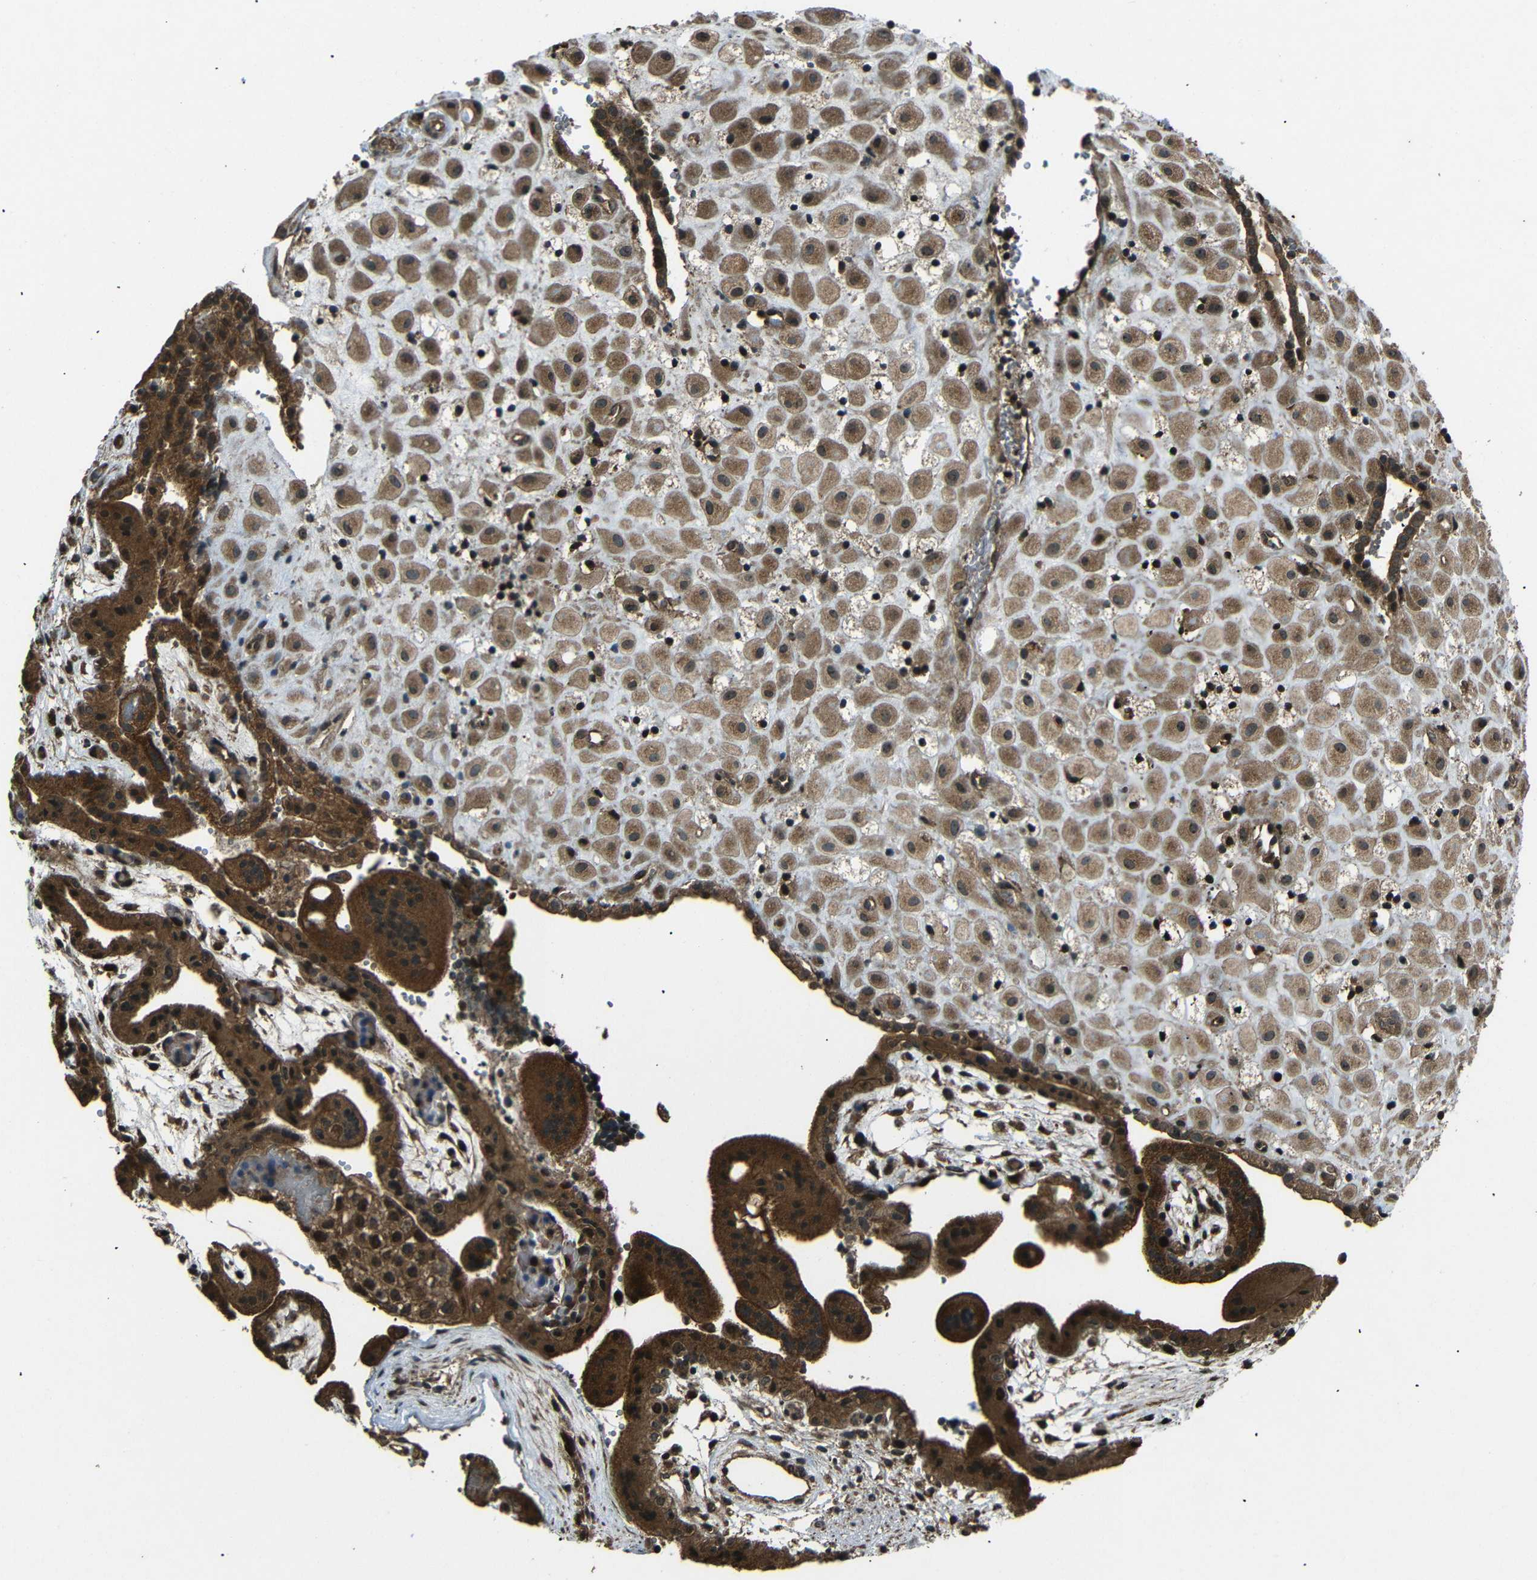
{"staining": {"intensity": "moderate", "quantity": ">75%", "location": "cytoplasmic/membranous"}, "tissue": "placenta", "cell_type": "Decidual cells", "image_type": "normal", "snomed": [{"axis": "morphology", "description": "Normal tissue, NOS"}, {"axis": "topography", "description": "Placenta"}], "caption": "Immunohistochemistry image of unremarkable human placenta stained for a protein (brown), which exhibits medium levels of moderate cytoplasmic/membranous positivity in approximately >75% of decidual cells.", "gene": "PLK2", "patient": {"sex": "female", "age": 18}}